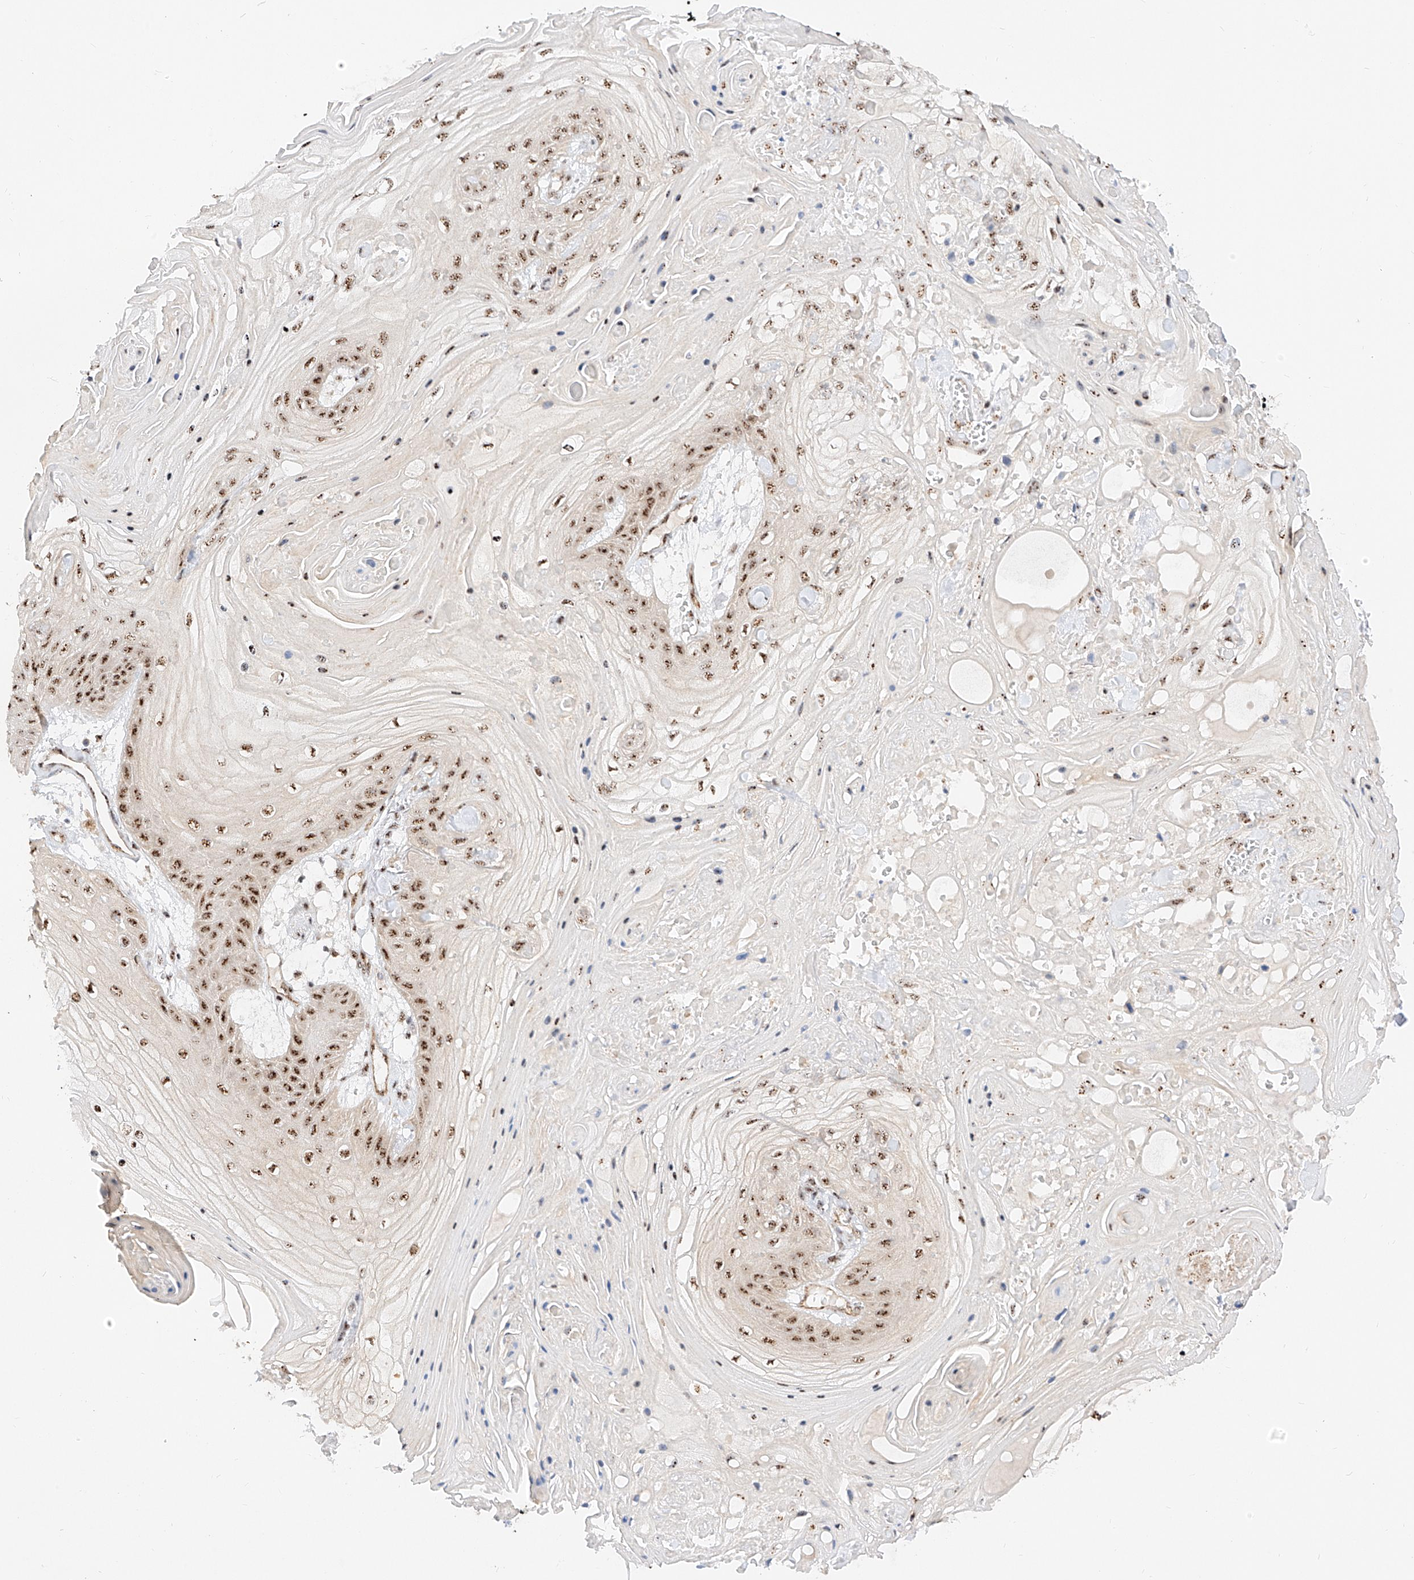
{"staining": {"intensity": "moderate", "quantity": "25%-75%", "location": "nuclear"}, "tissue": "skin cancer", "cell_type": "Tumor cells", "image_type": "cancer", "snomed": [{"axis": "morphology", "description": "Squamous cell carcinoma, NOS"}, {"axis": "topography", "description": "Skin"}], "caption": "Skin squamous cell carcinoma stained for a protein (brown) demonstrates moderate nuclear positive expression in approximately 25%-75% of tumor cells.", "gene": "ATXN7L2", "patient": {"sex": "male", "age": 74}}